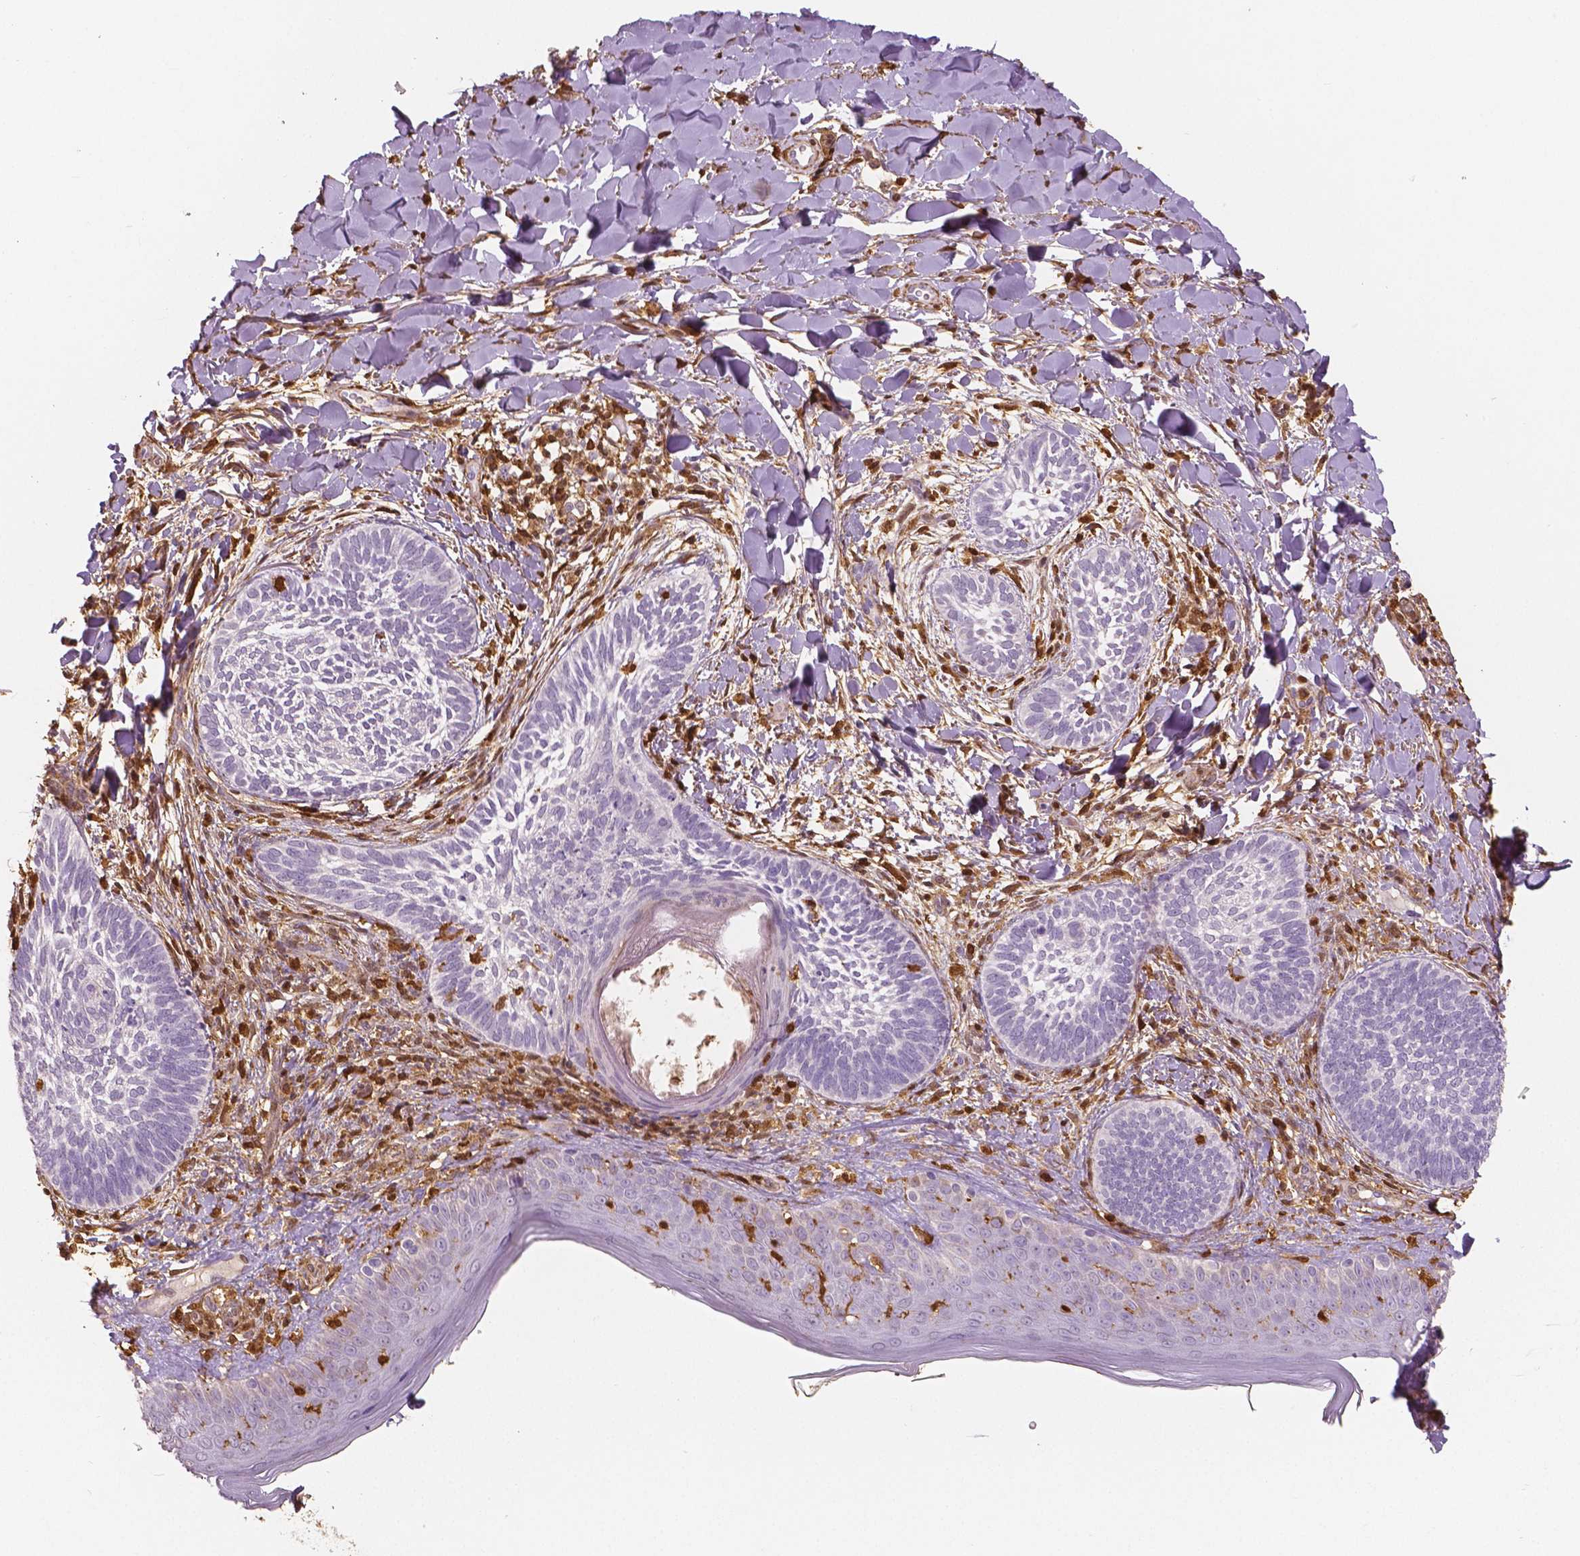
{"staining": {"intensity": "negative", "quantity": "none", "location": "none"}, "tissue": "skin cancer", "cell_type": "Tumor cells", "image_type": "cancer", "snomed": [{"axis": "morphology", "description": "Normal tissue, NOS"}, {"axis": "morphology", "description": "Basal cell carcinoma"}, {"axis": "topography", "description": "Skin"}], "caption": "Tumor cells show no significant protein staining in skin cancer (basal cell carcinoma).", "gene": "S100A4", "patient": {"sex": "male", "age": 46}}